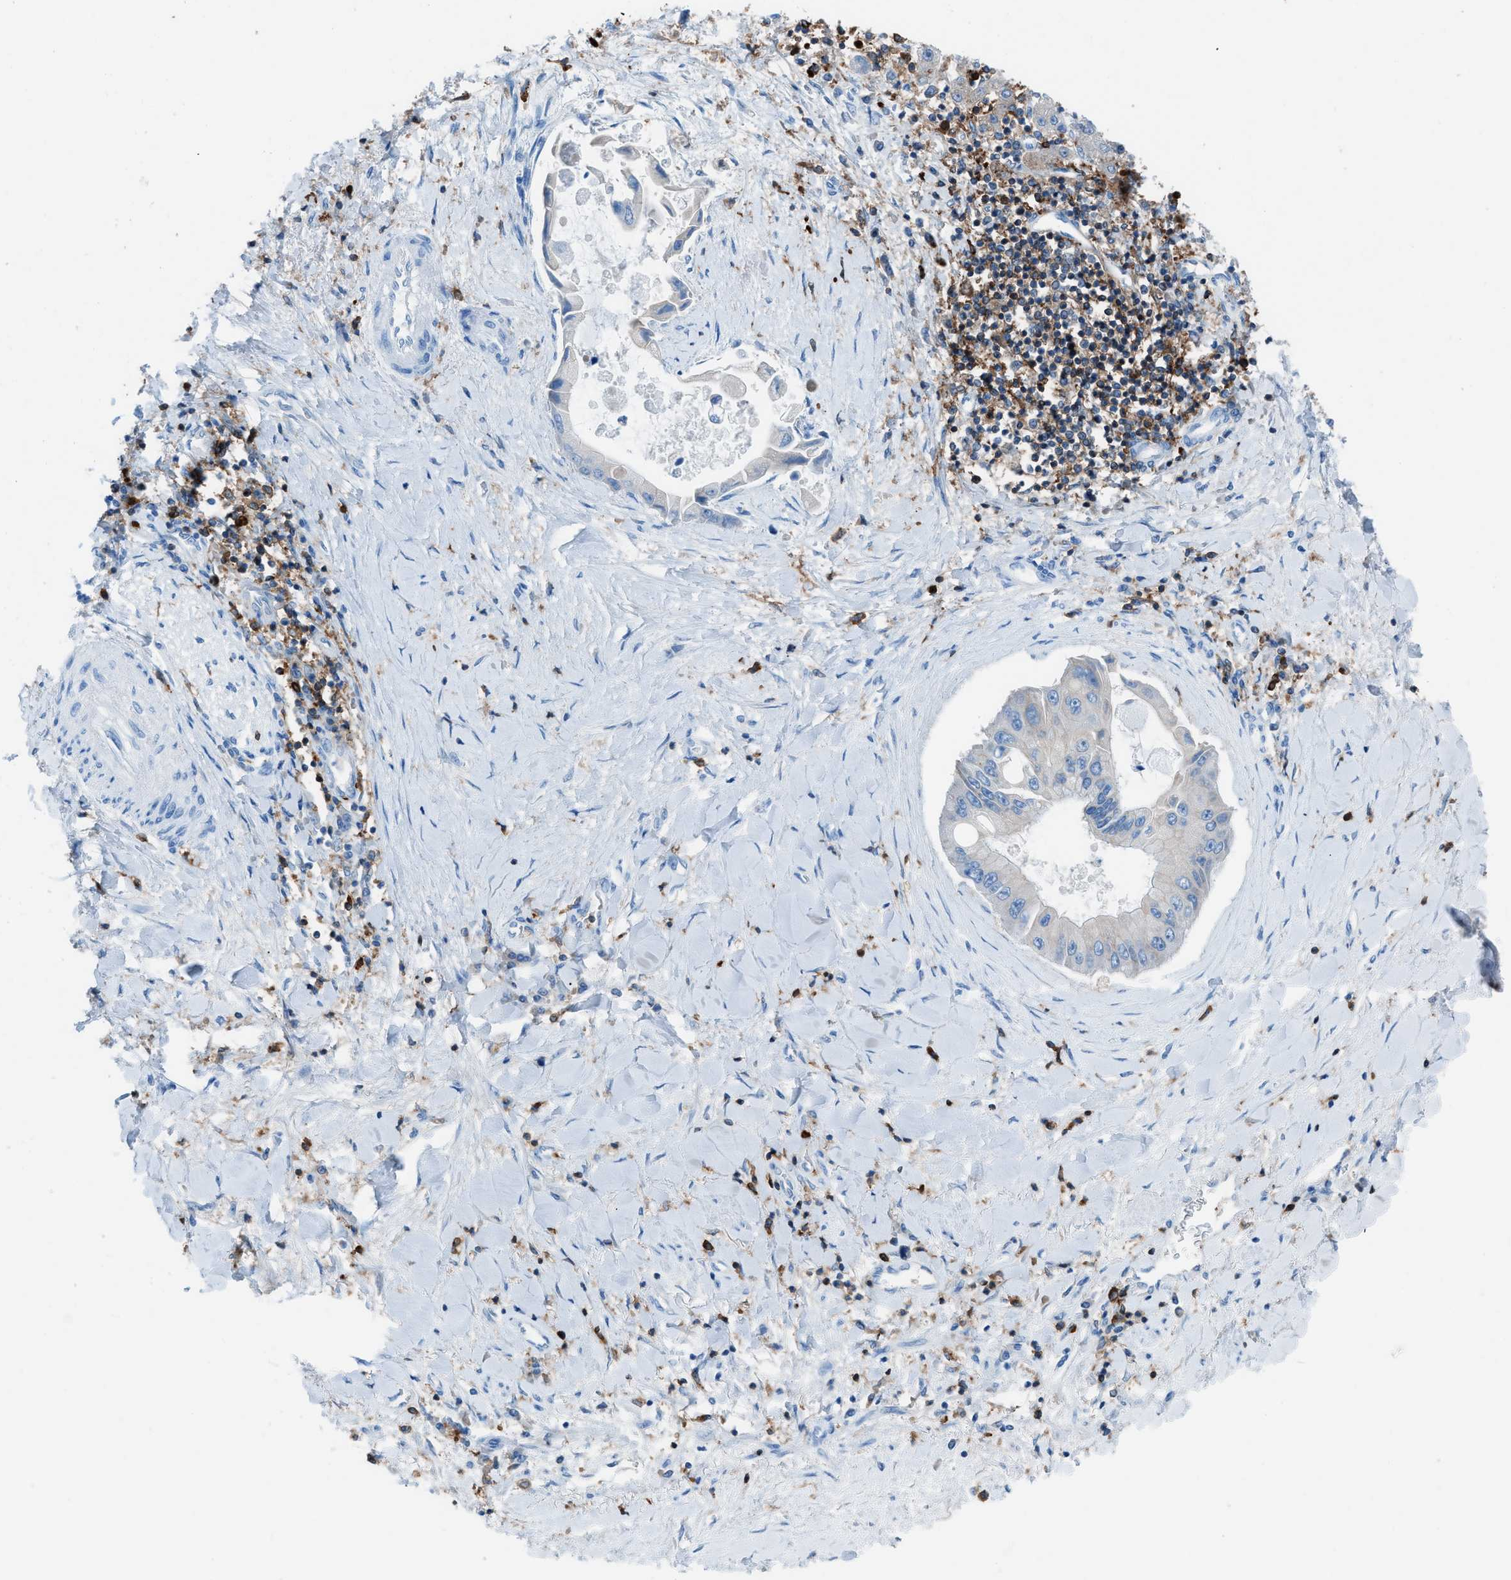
{"staining": {"intensity": "negative", "quantity": "none", "location": "none"}, "tissue": "liver cancer", "cell_type": "Tumor cells", "image_type": "cancer", "snomed": [{"axis": "morphology", "description": "Cholangiocarcinoma"}, {"axis": "topography", "description": "Liver"}], "caption": "Human liver cholangiocarcinoma stained for a protein using immunohistochemistry reveals no staining in tumor cells.", "gene": "ITGB2", "patient": {"sex": "male", "age": 50}}